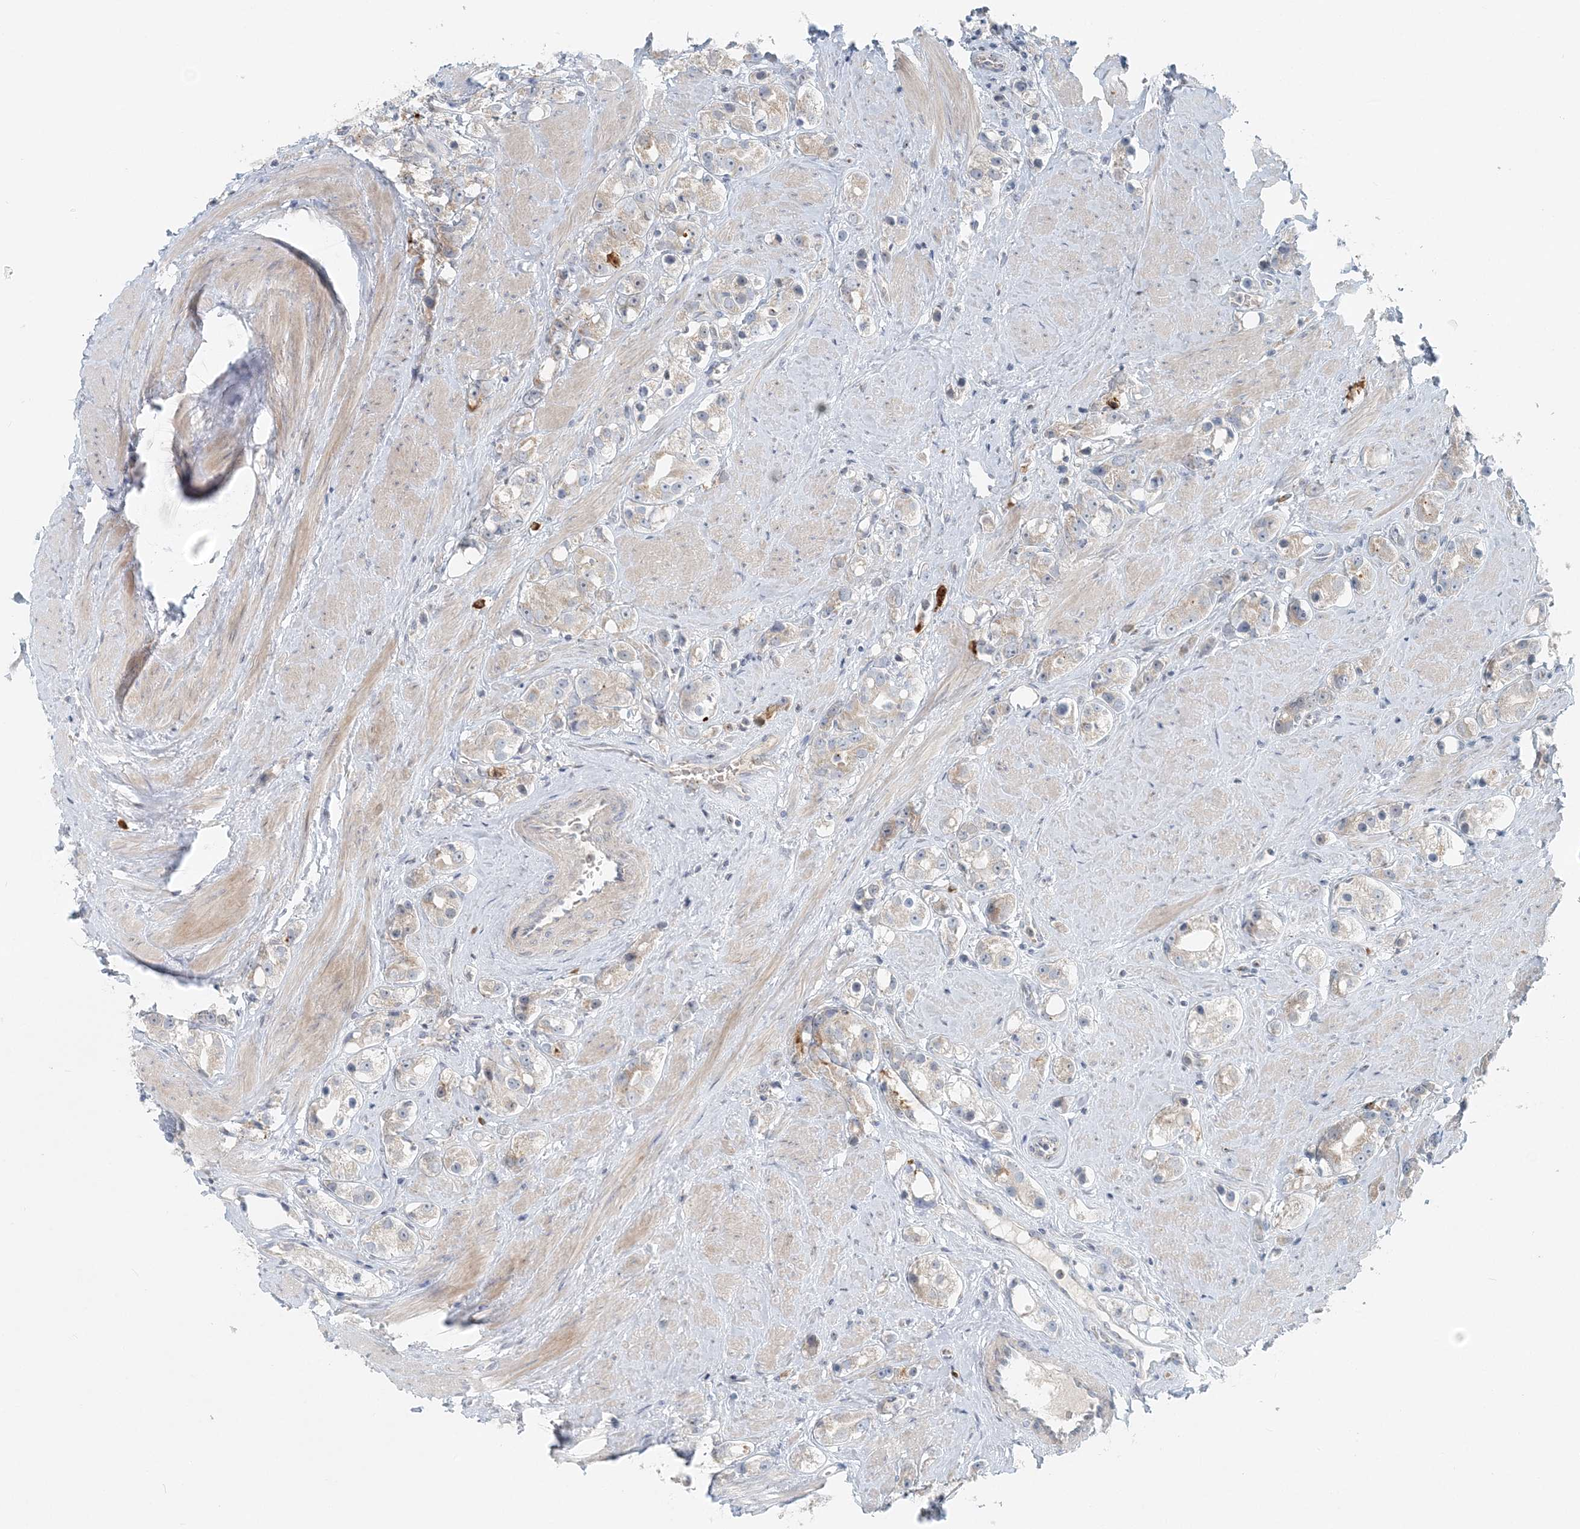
{"staining": {"intensity": "weak", "quantity": "<25%", "location": "cytoplasmic/membranous"}, "tissue": "prostate cancer", "cell_type": "Tumor cells", "image_type": "cancer", "snomed": [{"axis": "morphology", "description": "Adenocarcinoma, NOS"}, {"axis": "topography", "description": "Prostate"}], "caption": "DAB immunohistochemical staining of human adenocarcinoma (prostate) demonstrates no significant expression in tumor cells. (DAB (3,3'-diaminobenzidine) immunohistochemistry (IHC) with hematoxylin counter stain).", "gene": "NAA11", "patient": {"sex": "male", "age": 79}}